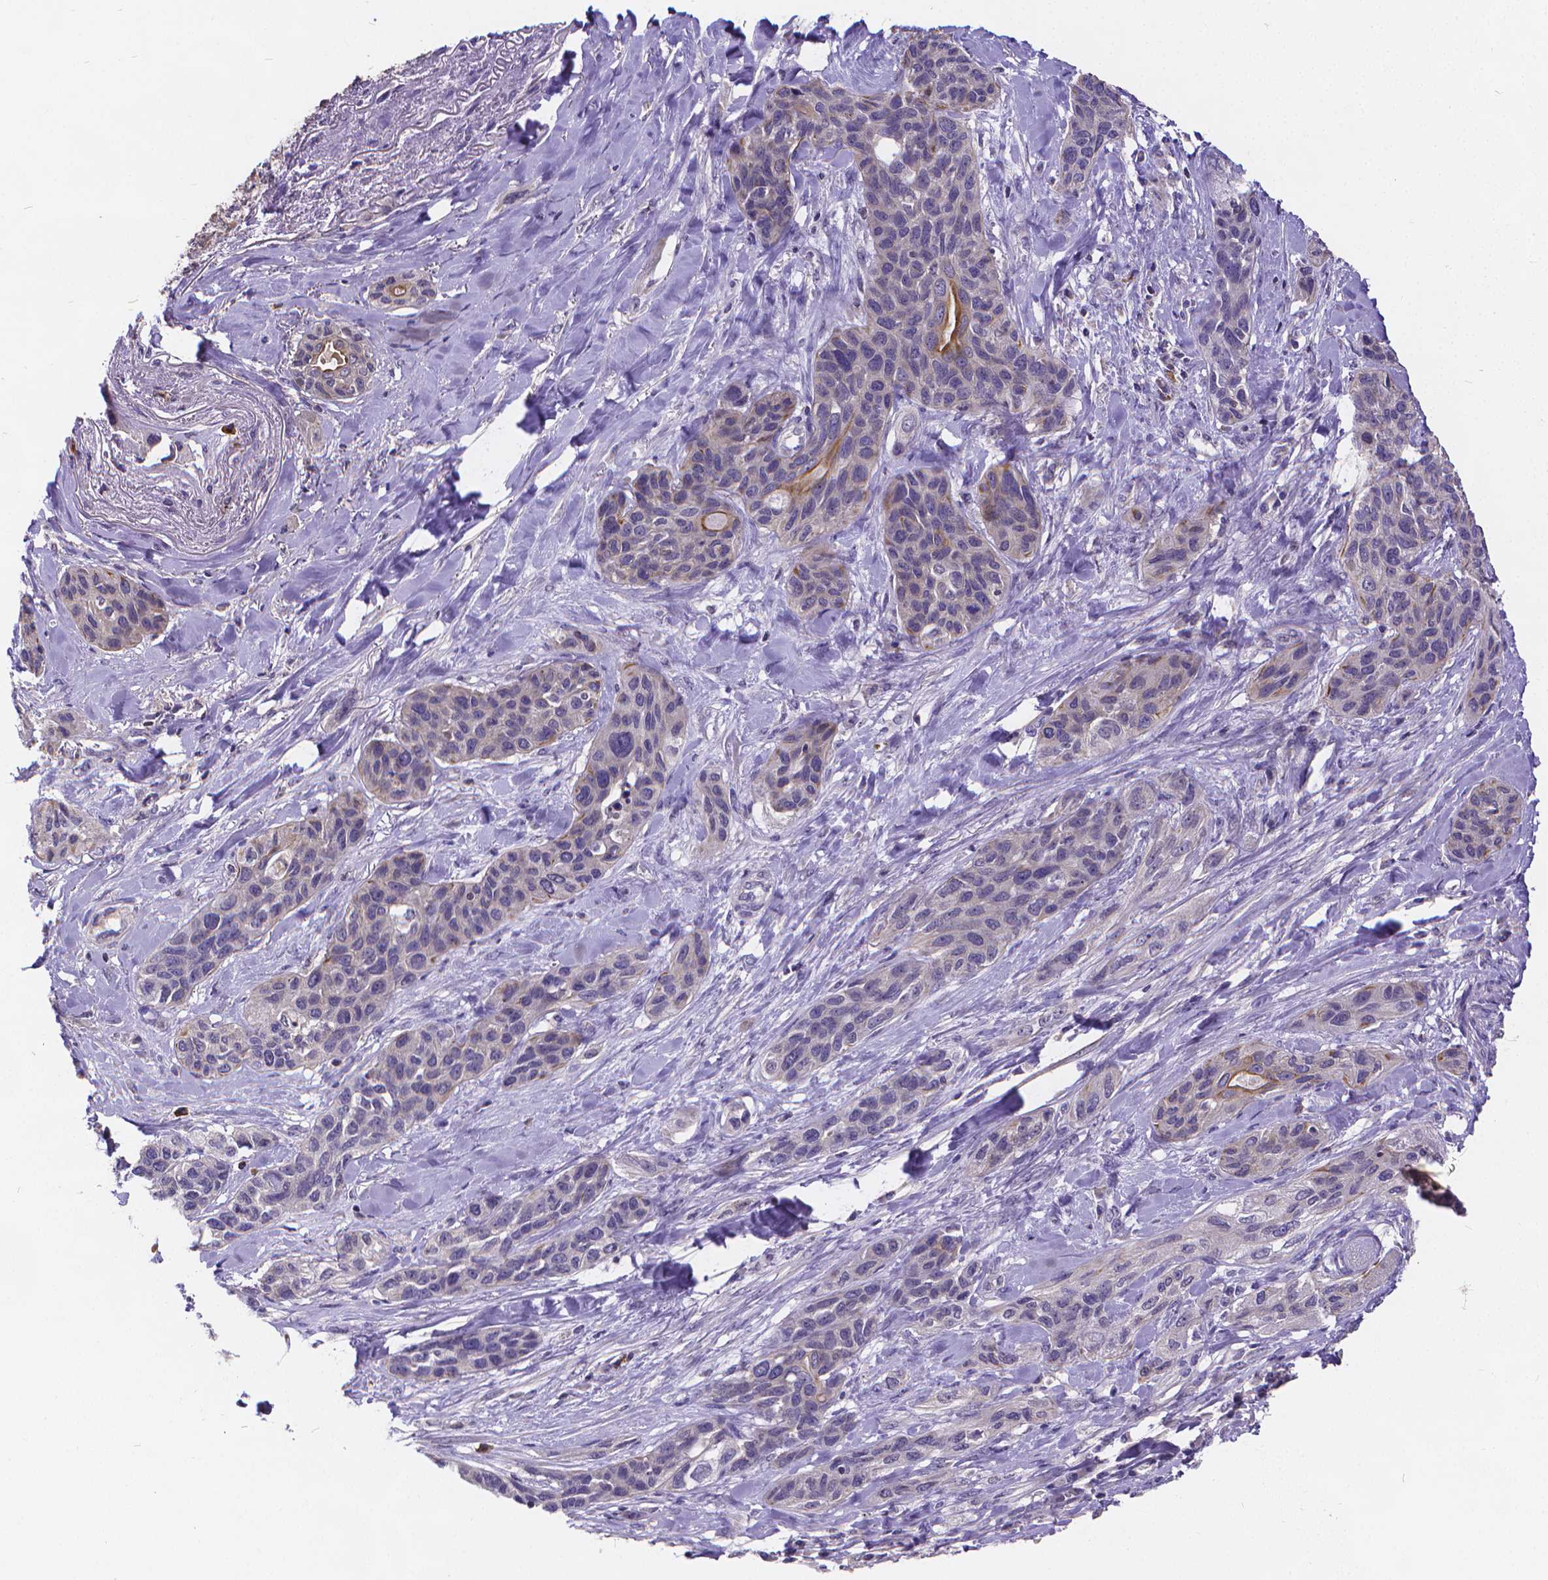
{"staining": {"intensity": "negative", "quantity": "none", "location": "none"}, "tissue": "lung cancer", "cell_type": "Tumor cells", "image_type": "cancer", "snomed": [{"axis": "morphology", "description": "Squamous cell carcinoma, NOS"}, {"axis": "topography", "description": "Lung"}], "caption": "Tumor cells are negative for protein expression in human lung cancer (squamous cell carcinoma).", "gene": "GLRB", "patient": {"sex": "female", "age": 70}}